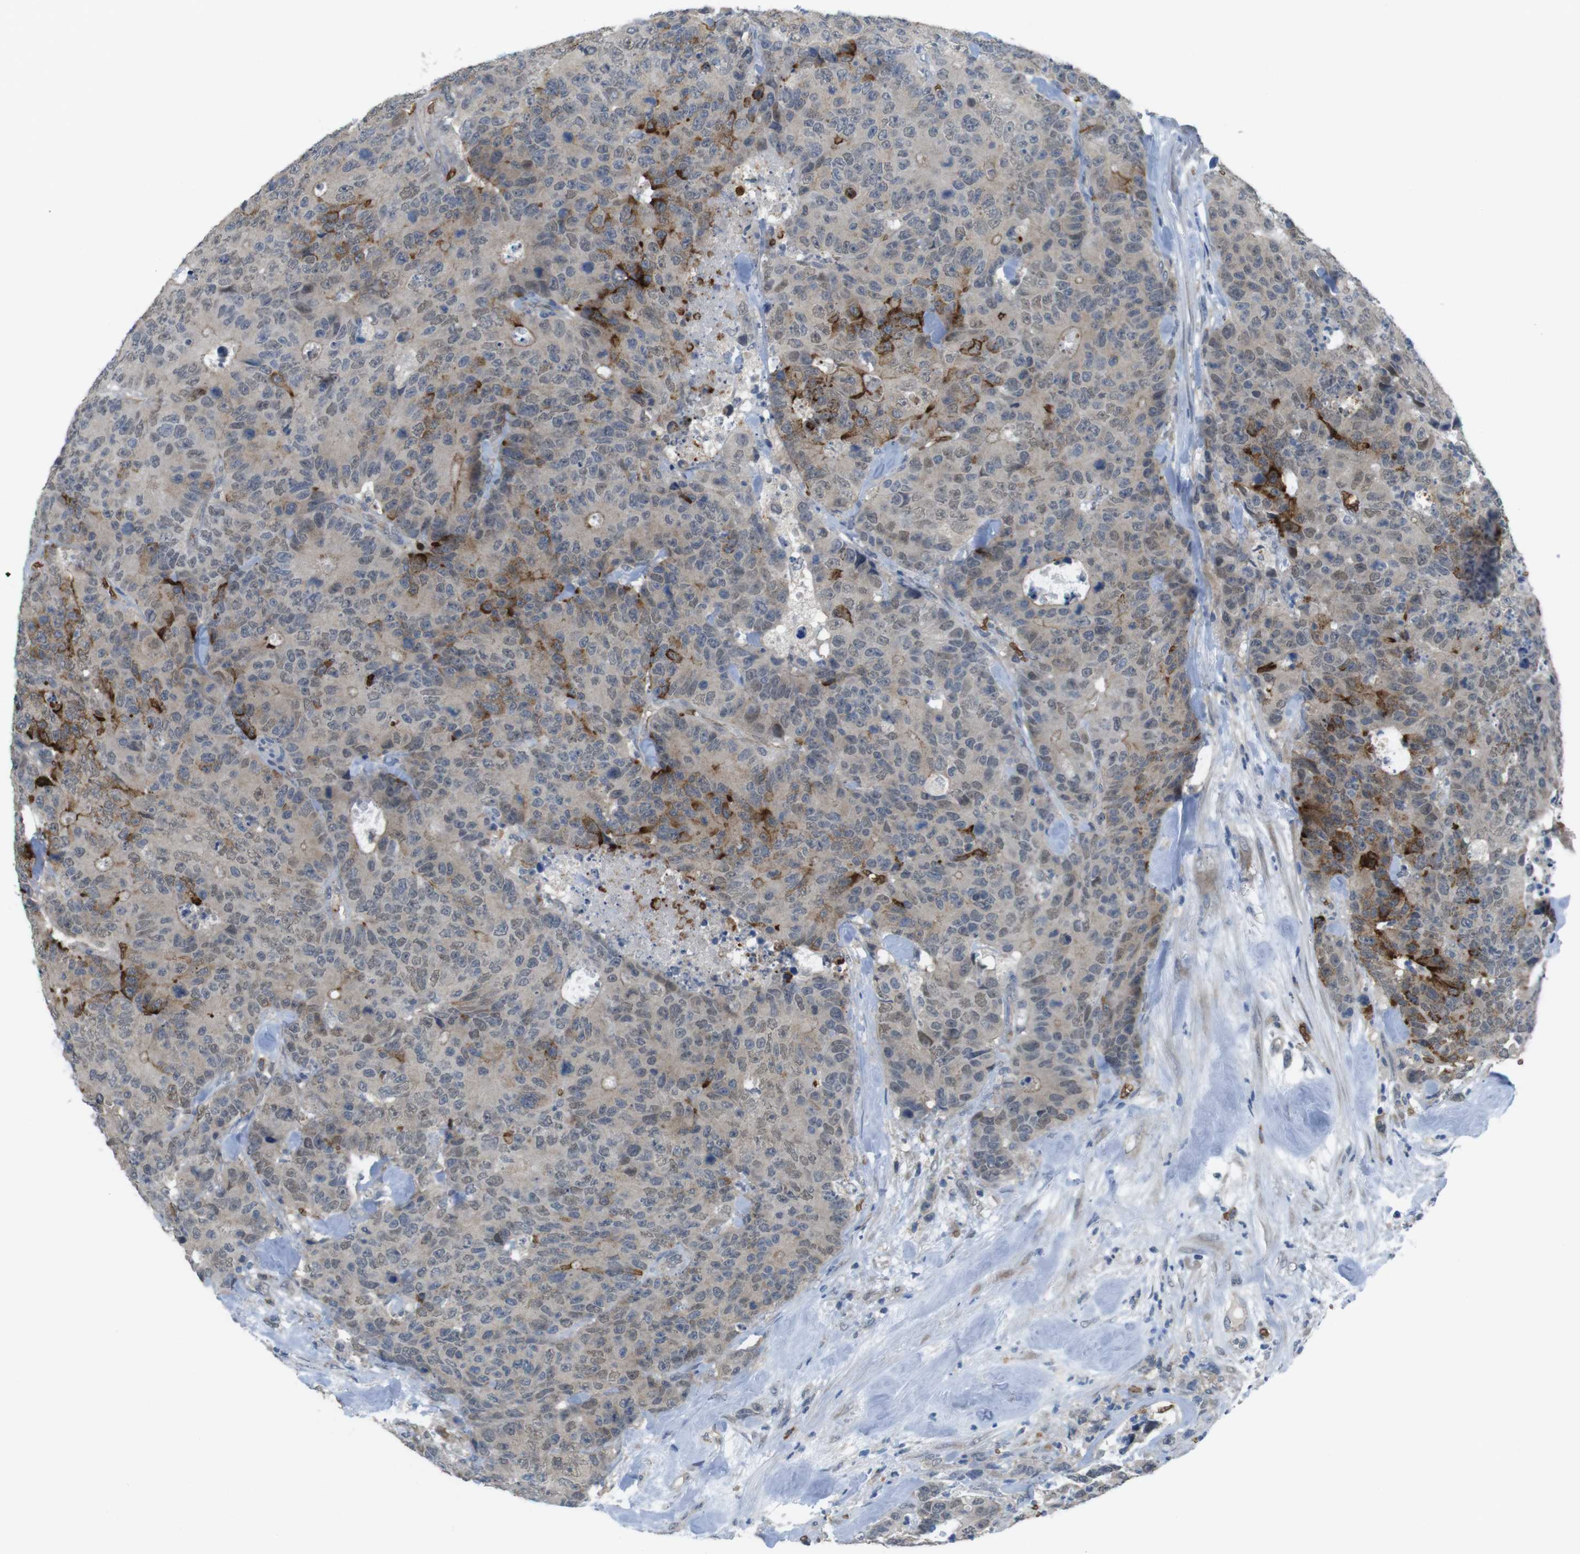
{"staining": {"intensity": "moderate", "quantity": "25%-75%", "location": "cytoplasmic/membranous"}, "tissue": "colorectal cancer", "cell_type": "Tumor cells", "image_type": "cancer", "snomed": [{"axis": "morphology", "description": "Adenocarcinoma, NOS"}, {"axis": "topography", "description": "Colon"}], "caption": "Immunohistochemical staining of colorectal cancer (adenocarcinoma) reveals medium levels of moderate cytoplasmic/membranous positivity in approximately 25%-75% of tumor cells.", "gene": "GYPA", "patient": {"sex": "female", "age": 86}}